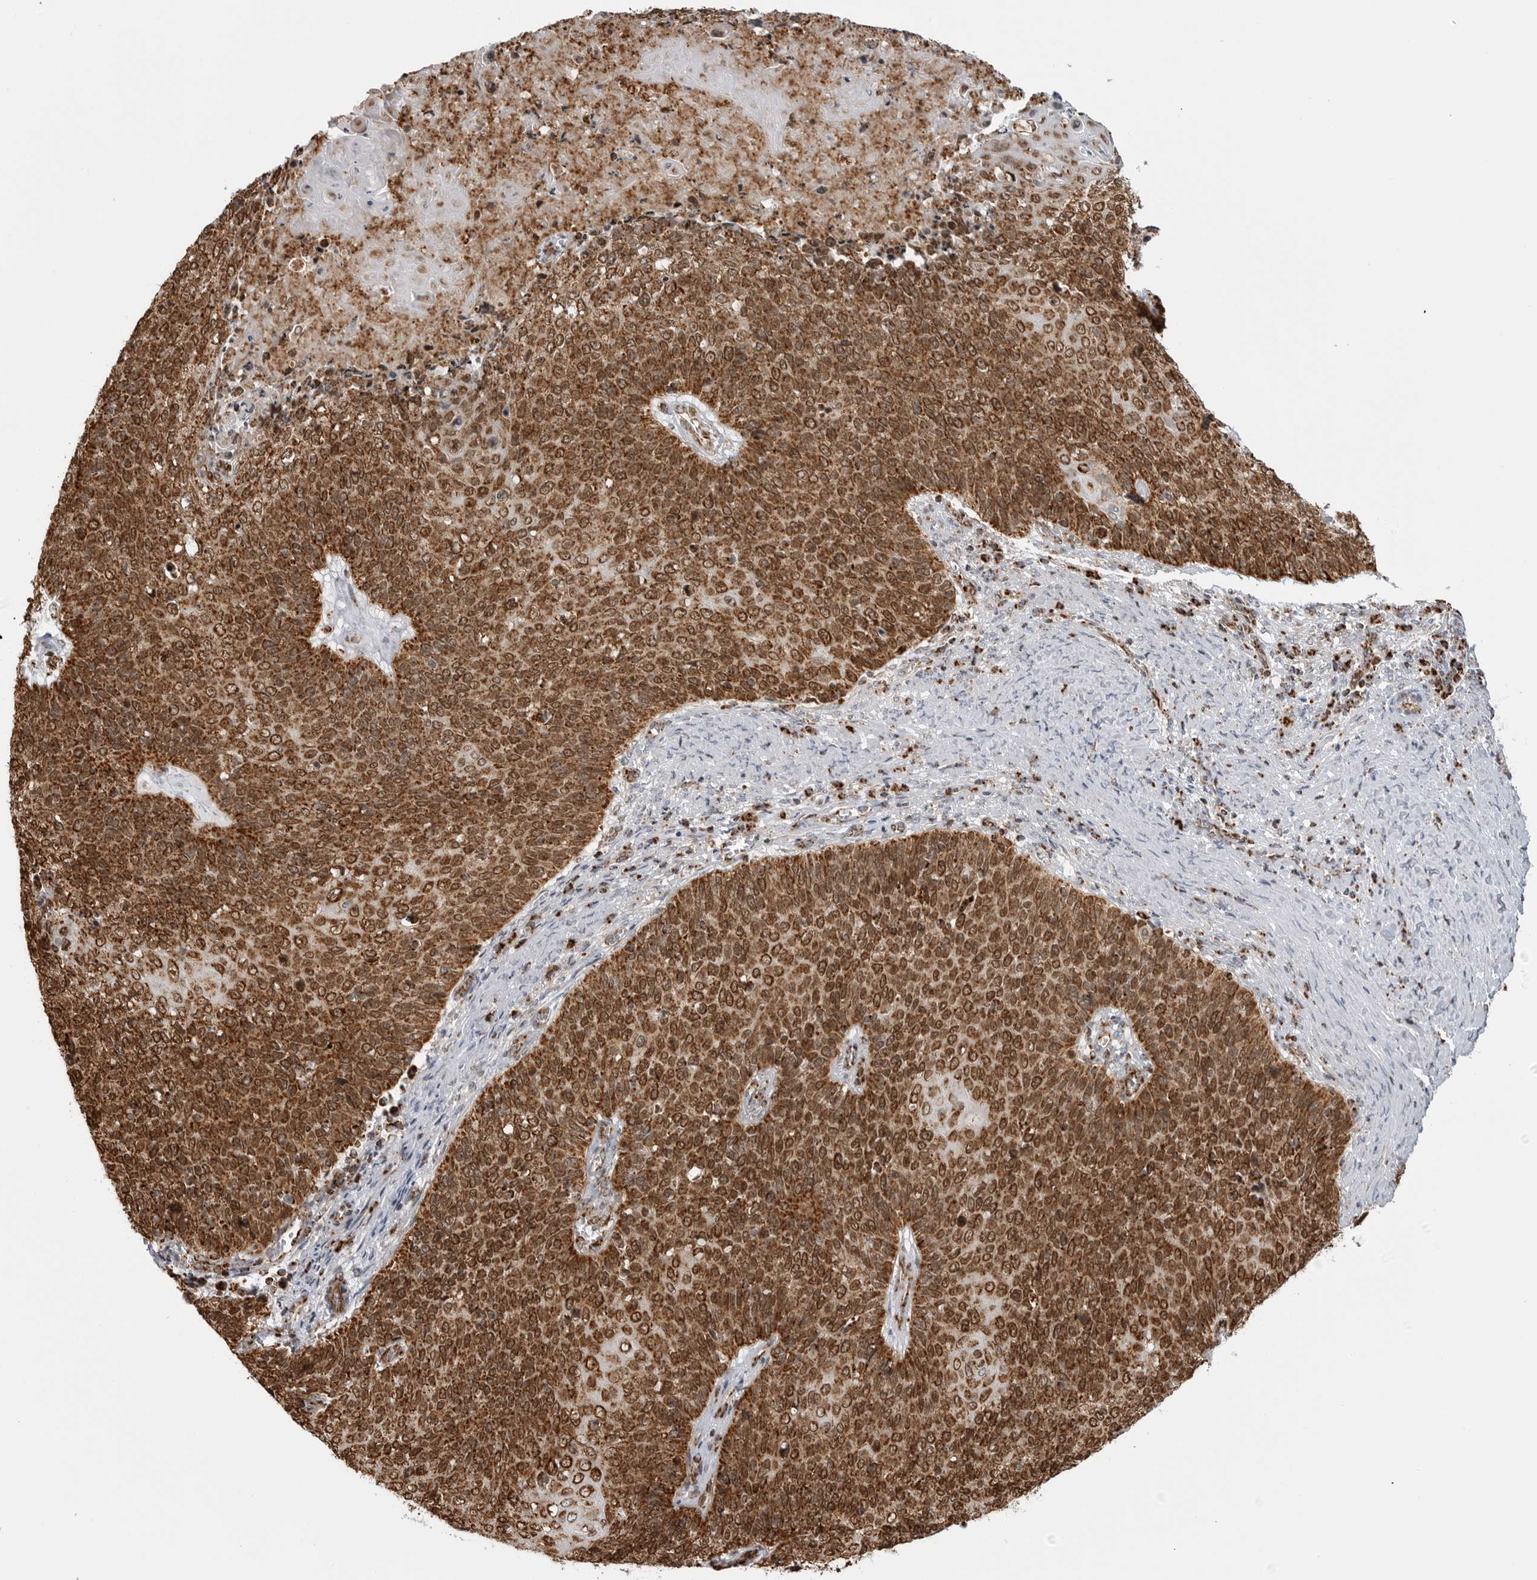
{"staining": {"intensity": "strong", "quantity": ">75%", "location": "cytoplasmic/membranous,nuclear"}, "tissue": "cervical cancer", "cell_type": "Tumor cells", "image_type": "cancer", "snomed": [{"axis": "morphology", "description": "Squamous cell carcinoma, NOS"}, {"axis": "topography", "description": "Cervix"}], "caption": "Immunohistochemical staining of human squamous cell carcinoma (cervical) shows strong cytoplasmic/membranous and nuclear protein positivity in about >75% of tumor cells.", "gene": "COX5A", "patient": {"sex": "female", "age": 39}}